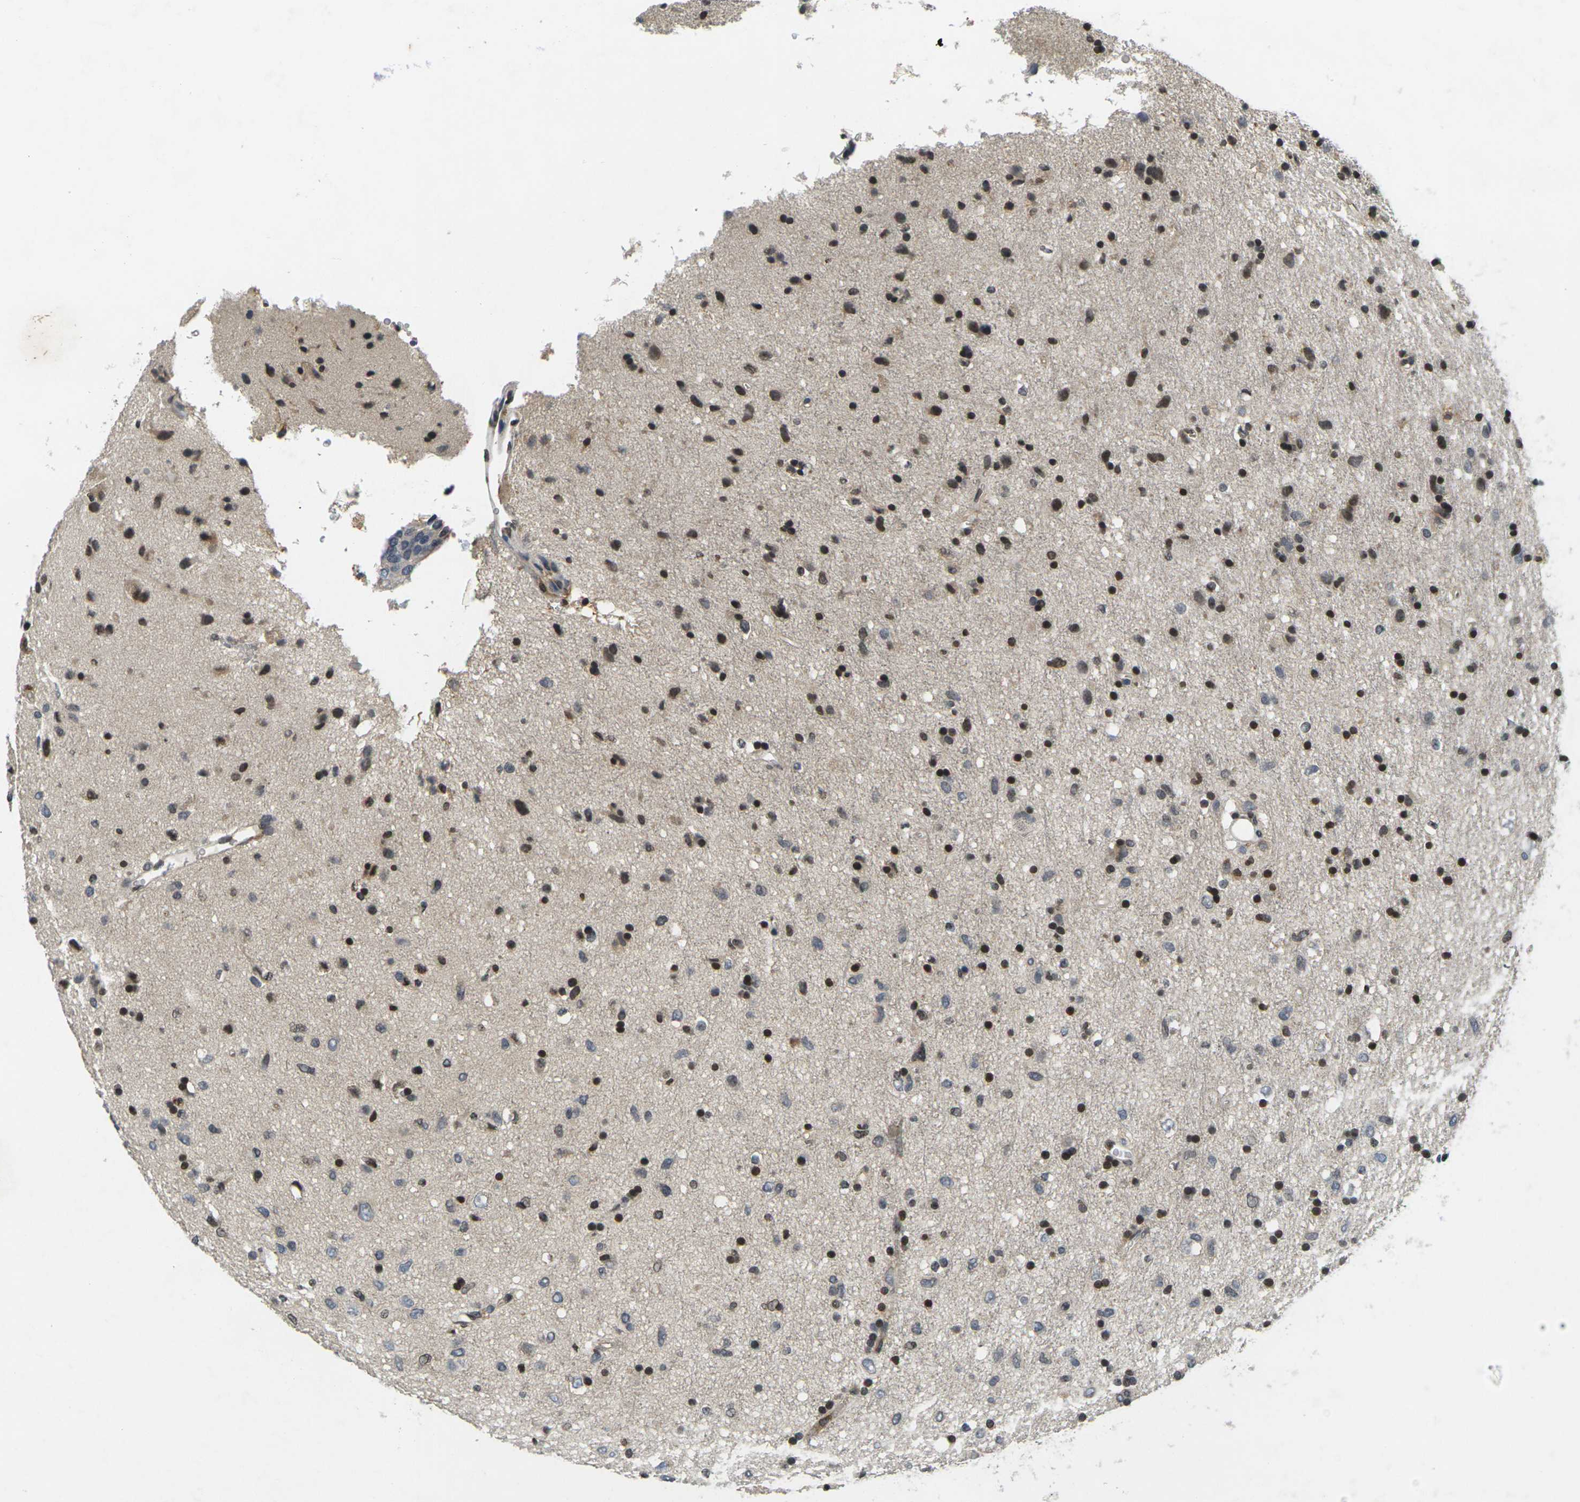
{"staining": {"intensity": "moderate", "quantity": "25%-75%", "location": "nuclear"}, "tissue": "glioma", "cell_type": "Tumor cells", "image_type": "cancer", "snomed": [{"axis": "morphology", "description": "Glioma, malignant, Low grade"}, {"axis": "topography", "description": "Brain"}], "caption": "Immunohistochemical staining of human malignant glioma (low-grade) shows medium levels of moderate nuclear staining in about 25%-75% of tumor cells.", "gene": "C1QC", "patient": {"sex": "male", "age": 77}}